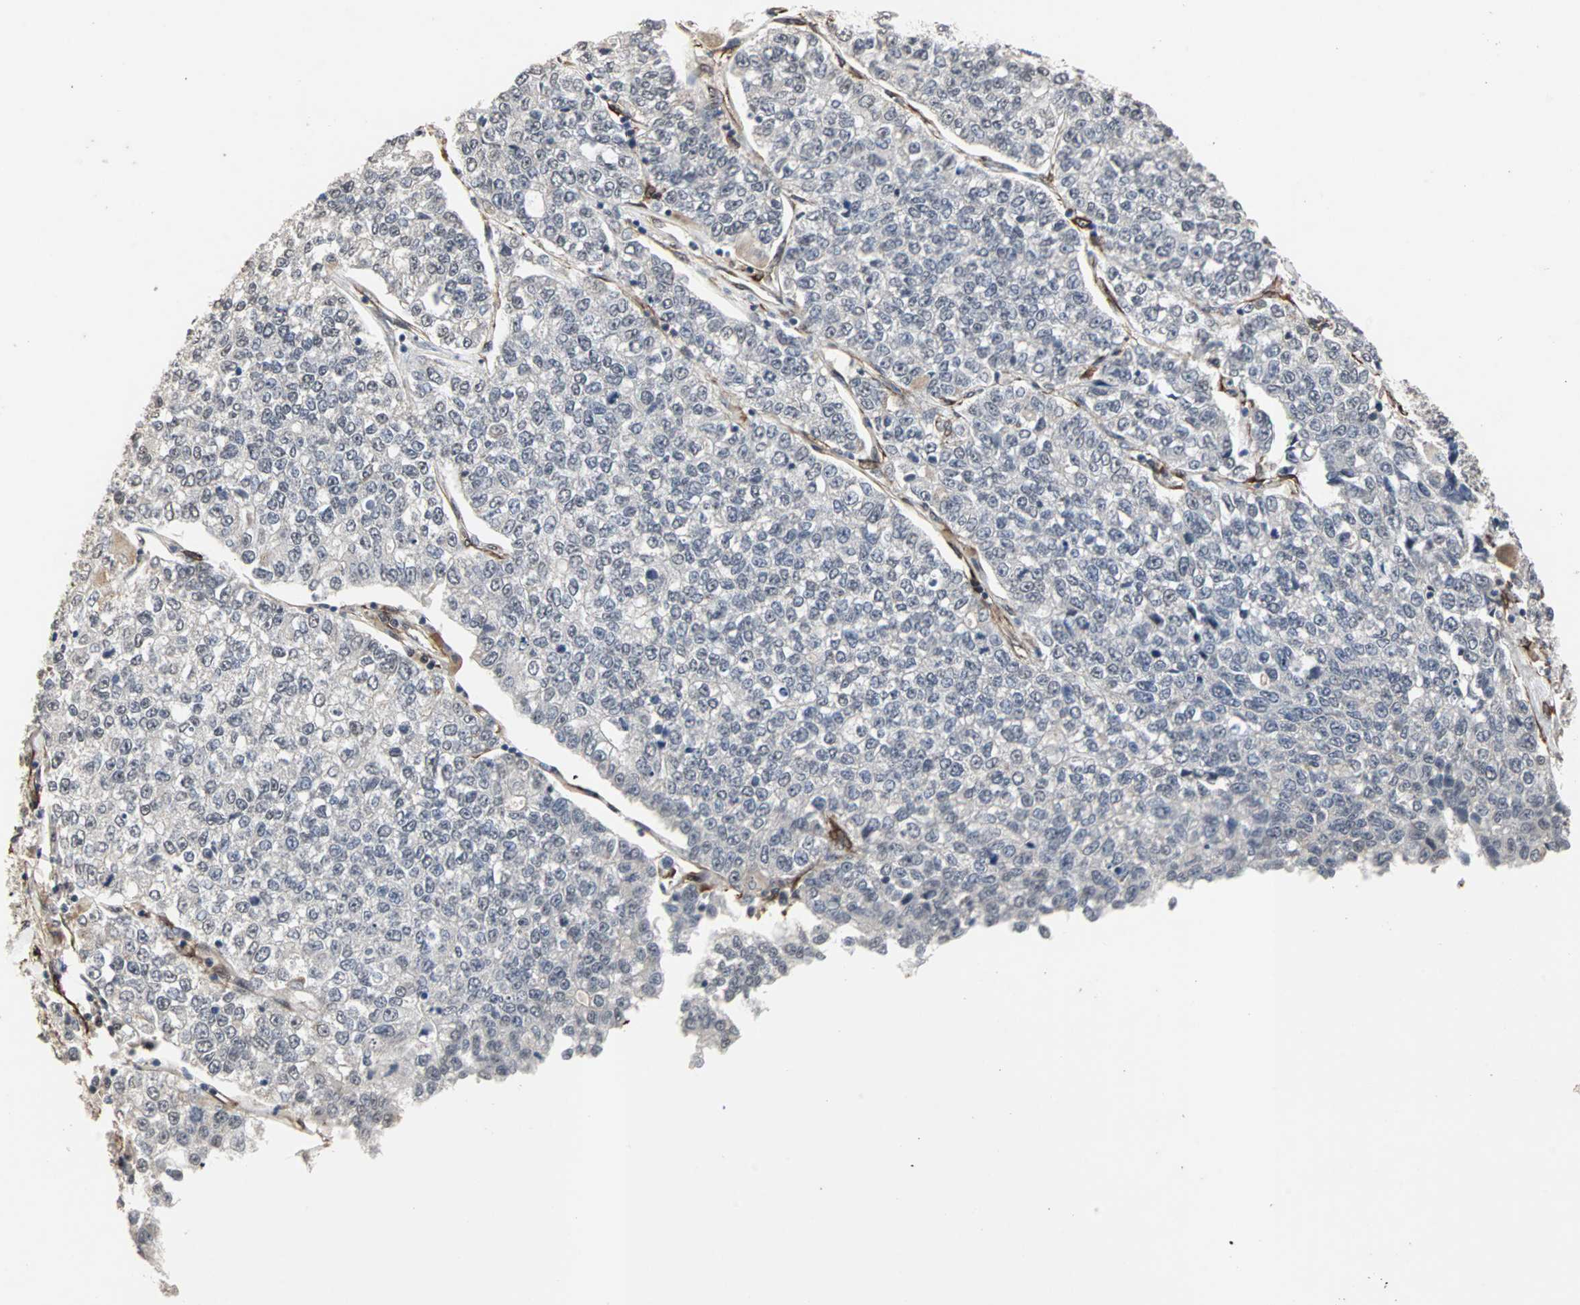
{"staining": {"intensity": "negative", "quantity": "none", "location": "none"}, "tissue": "lung cancer", "cell_type": "Tumor cells", "image_type": "cancer", "snomed": [{"axis": "morphology", "description": "Adenocarcinoma, NOS"}, {"axis": "topography", "description": "Lung"}], "caption": "This is an IHC image of lung cancer. There is no positivity in tumor cells.", "gene": "TRPV4", "patient": {"sex": "male", "age": 49}}